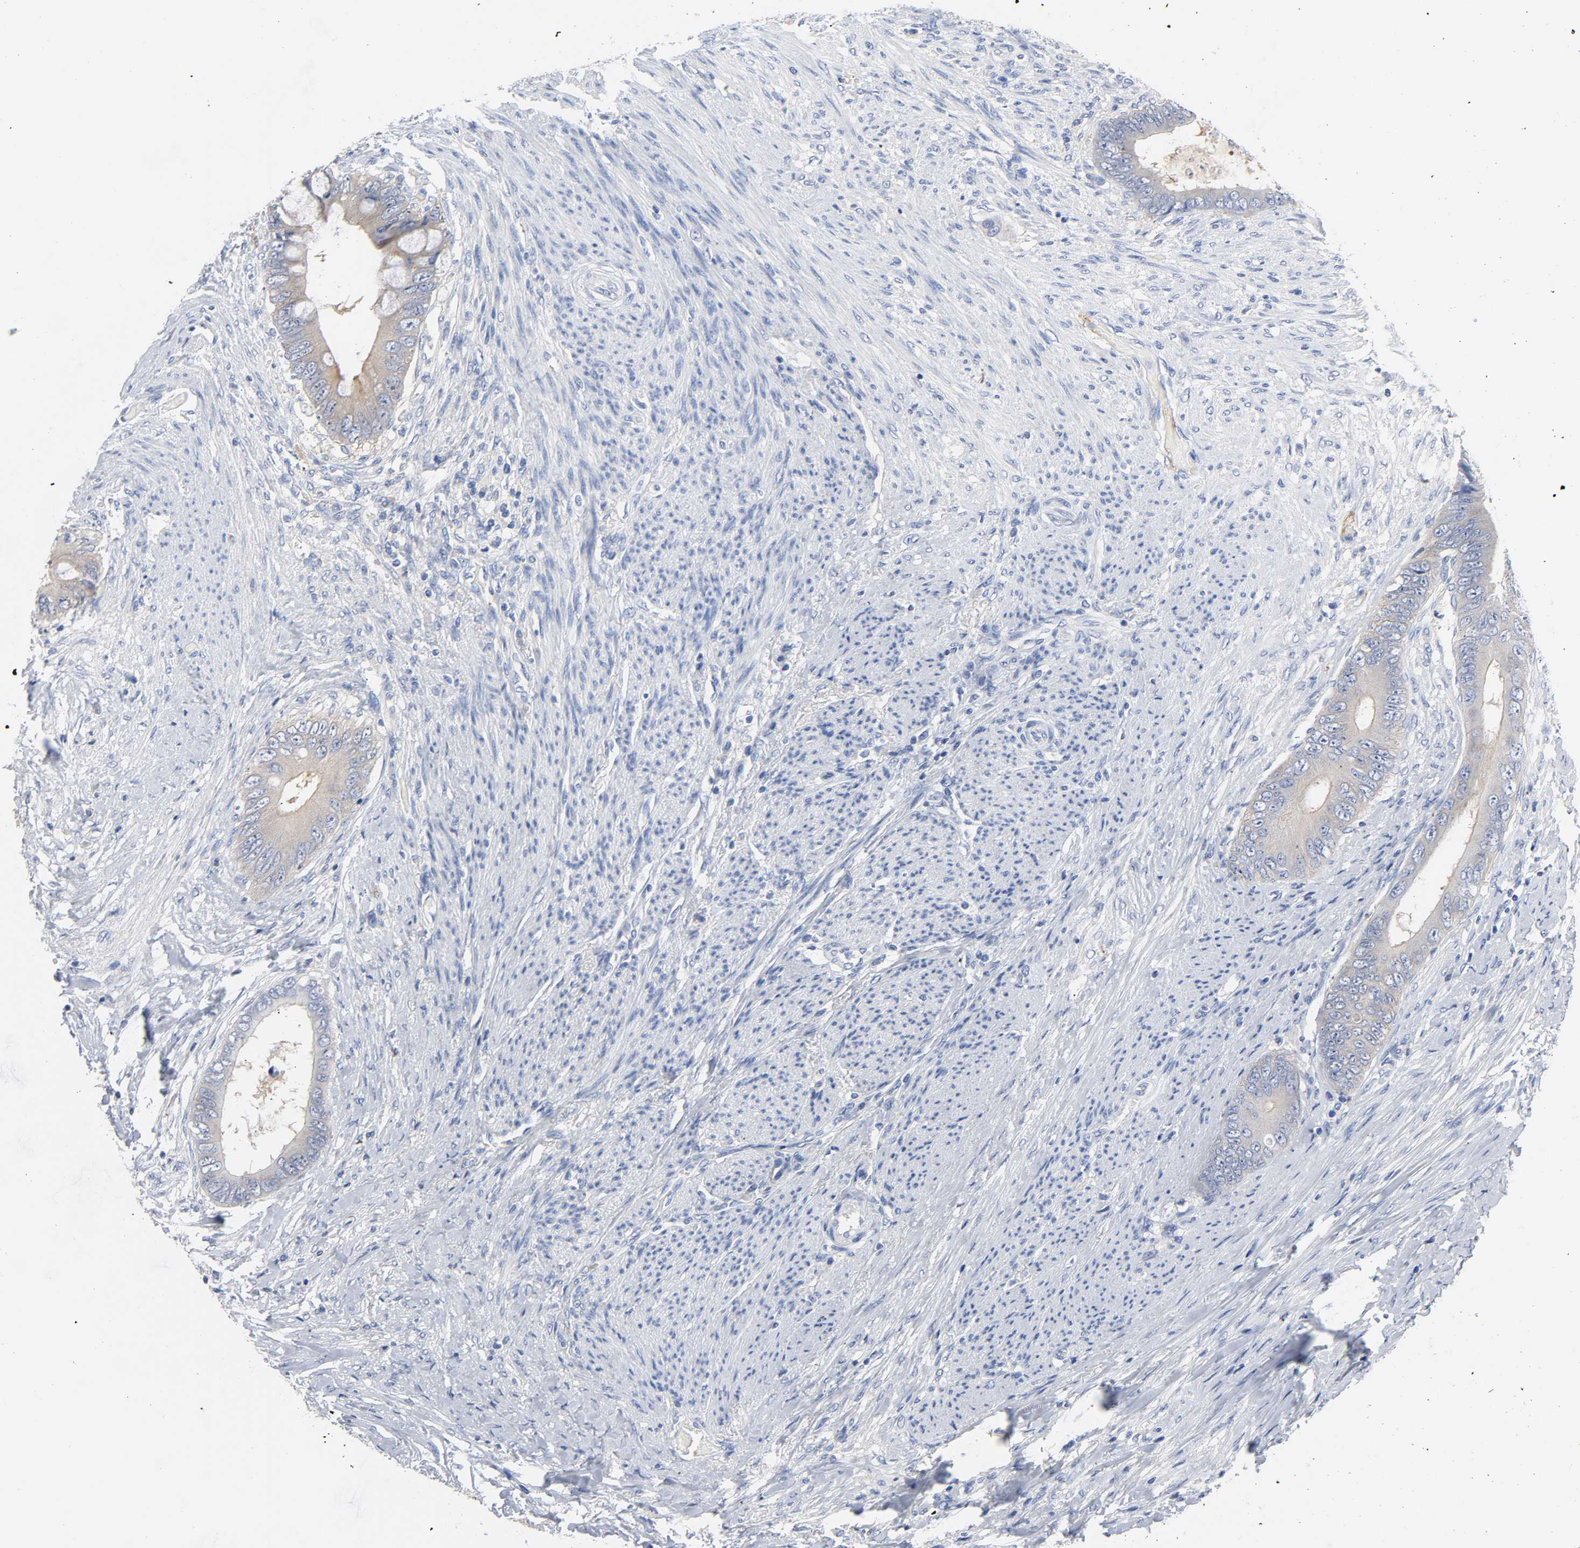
{"staining": {"intensity": "weak", "quantity": ">75%", "location": "cytoplasmic/membranous"}, "tissue": "colorectal cancer", "cell_type": "Tumor cells", "image_type": "cancer", "snomed": [{"axis": "morphology", "description": "Normal tissue, NOS"}, {"axis": "morphology", "description": "Adenocarcinoma, NOS"}, {"axis": "topography", "description": "Rectum"}, {"axis": "topography", "description": "Peripheral nerve tissue"}], "caption": "Human colorectal cancer stained for a protein (brown) reveals weak cytoplasmic/membranous positive staining in about >75% of tumor cells.", "gene": "SRC", "patient": {"sex": "female", "age": 77}}